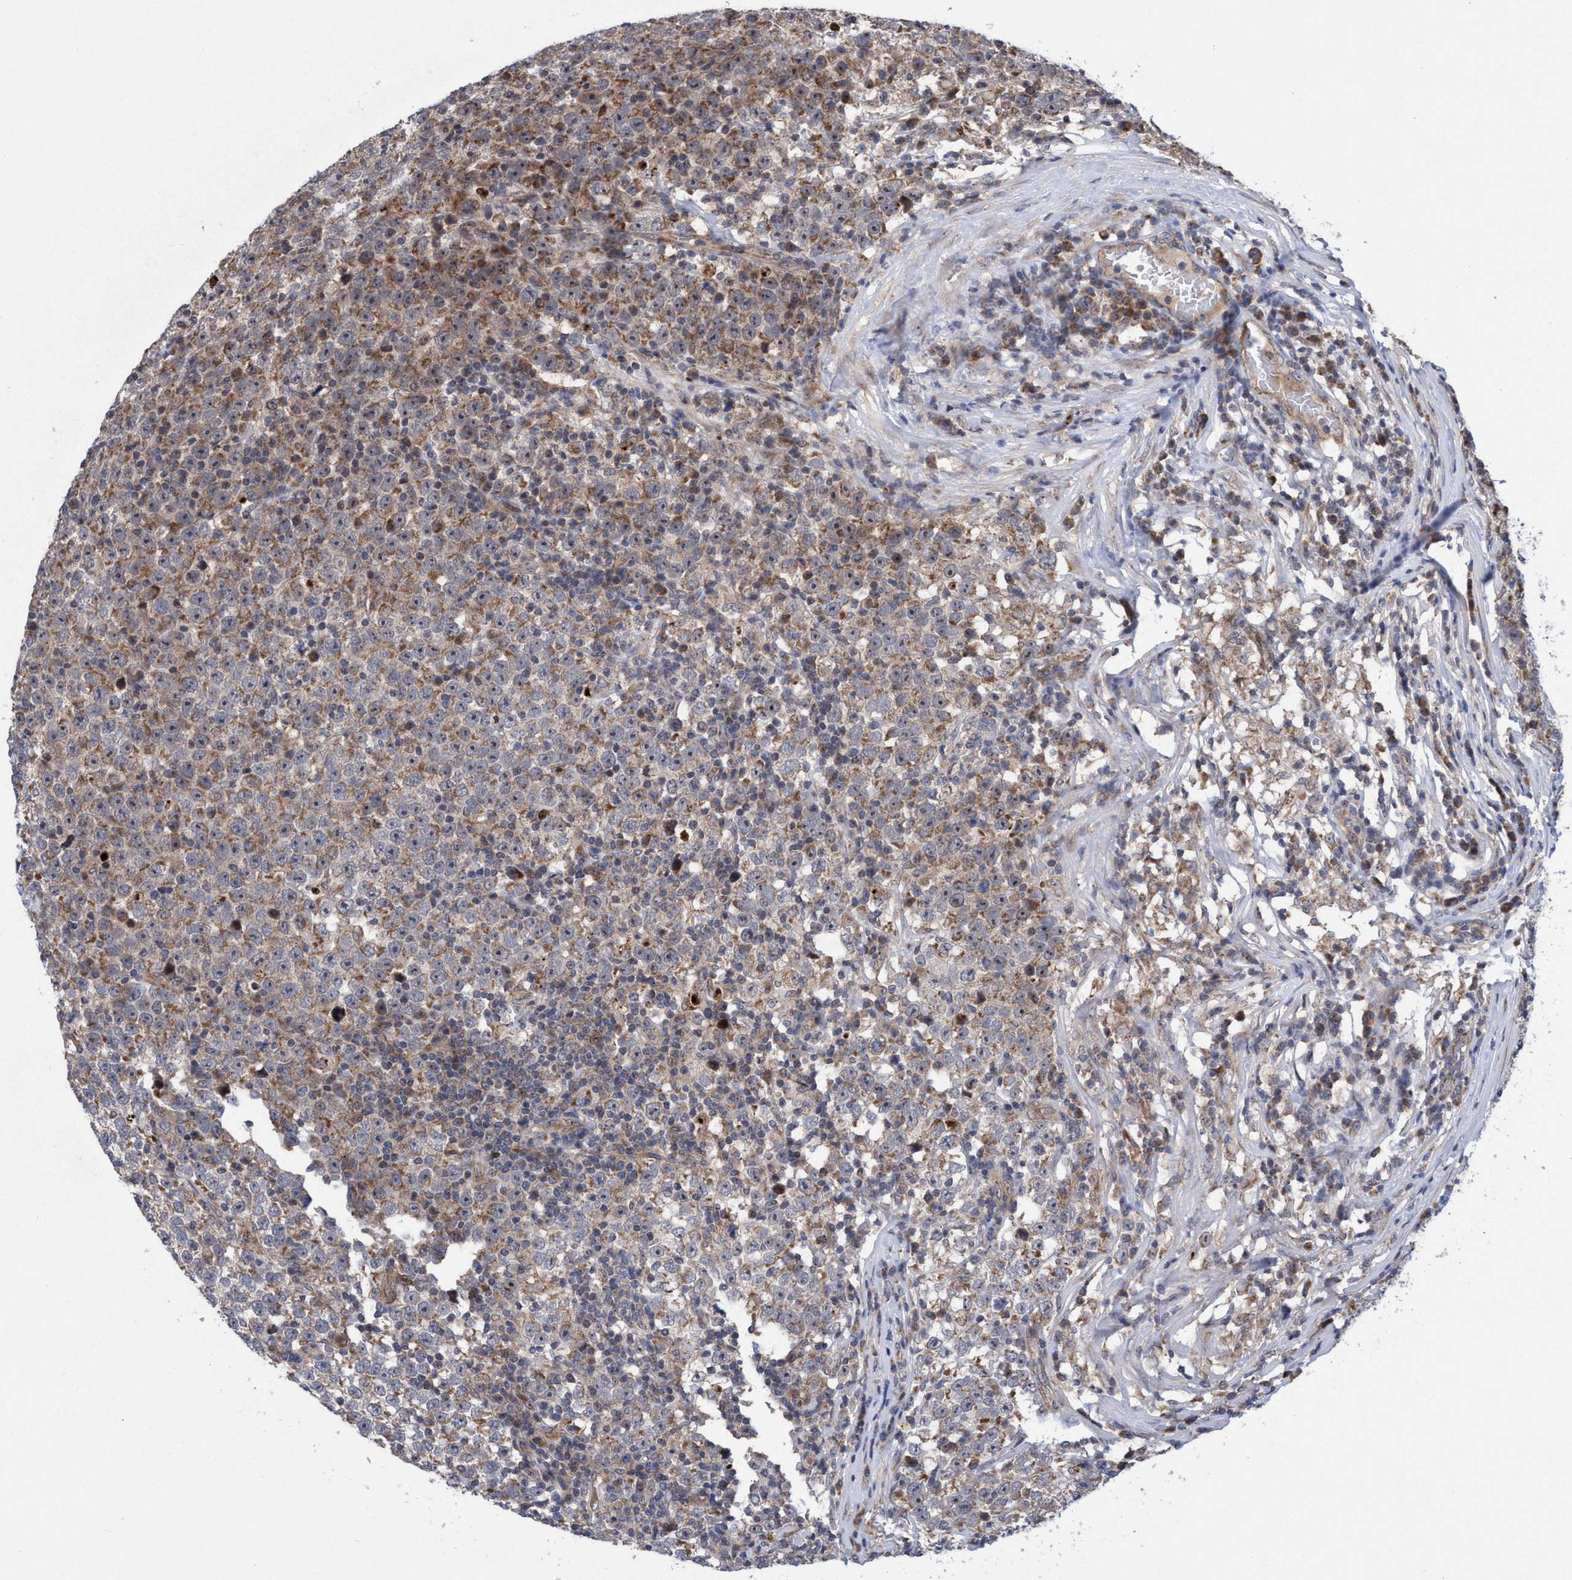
{"staining": {"intensity": "moderate", "quantity": ">75%", "location": "cytoplasmic/membranous,nuclear"}, "tissue": "testis cancer", "cell_type": "Tumor cells", "image_type": "cancer", "snomed": [{"axis": "morphology", "description": "Seminoma, NOS"}, {"axis": "topography", "description": "Testis"}], "caption": "A brown stain labels moderate cytoplasmic/membranous and nuclear positivity of a protein in human testis cancer tumor cells.", "gene": "P2RY14", "patient": {"sex": "male", "age": 43}}